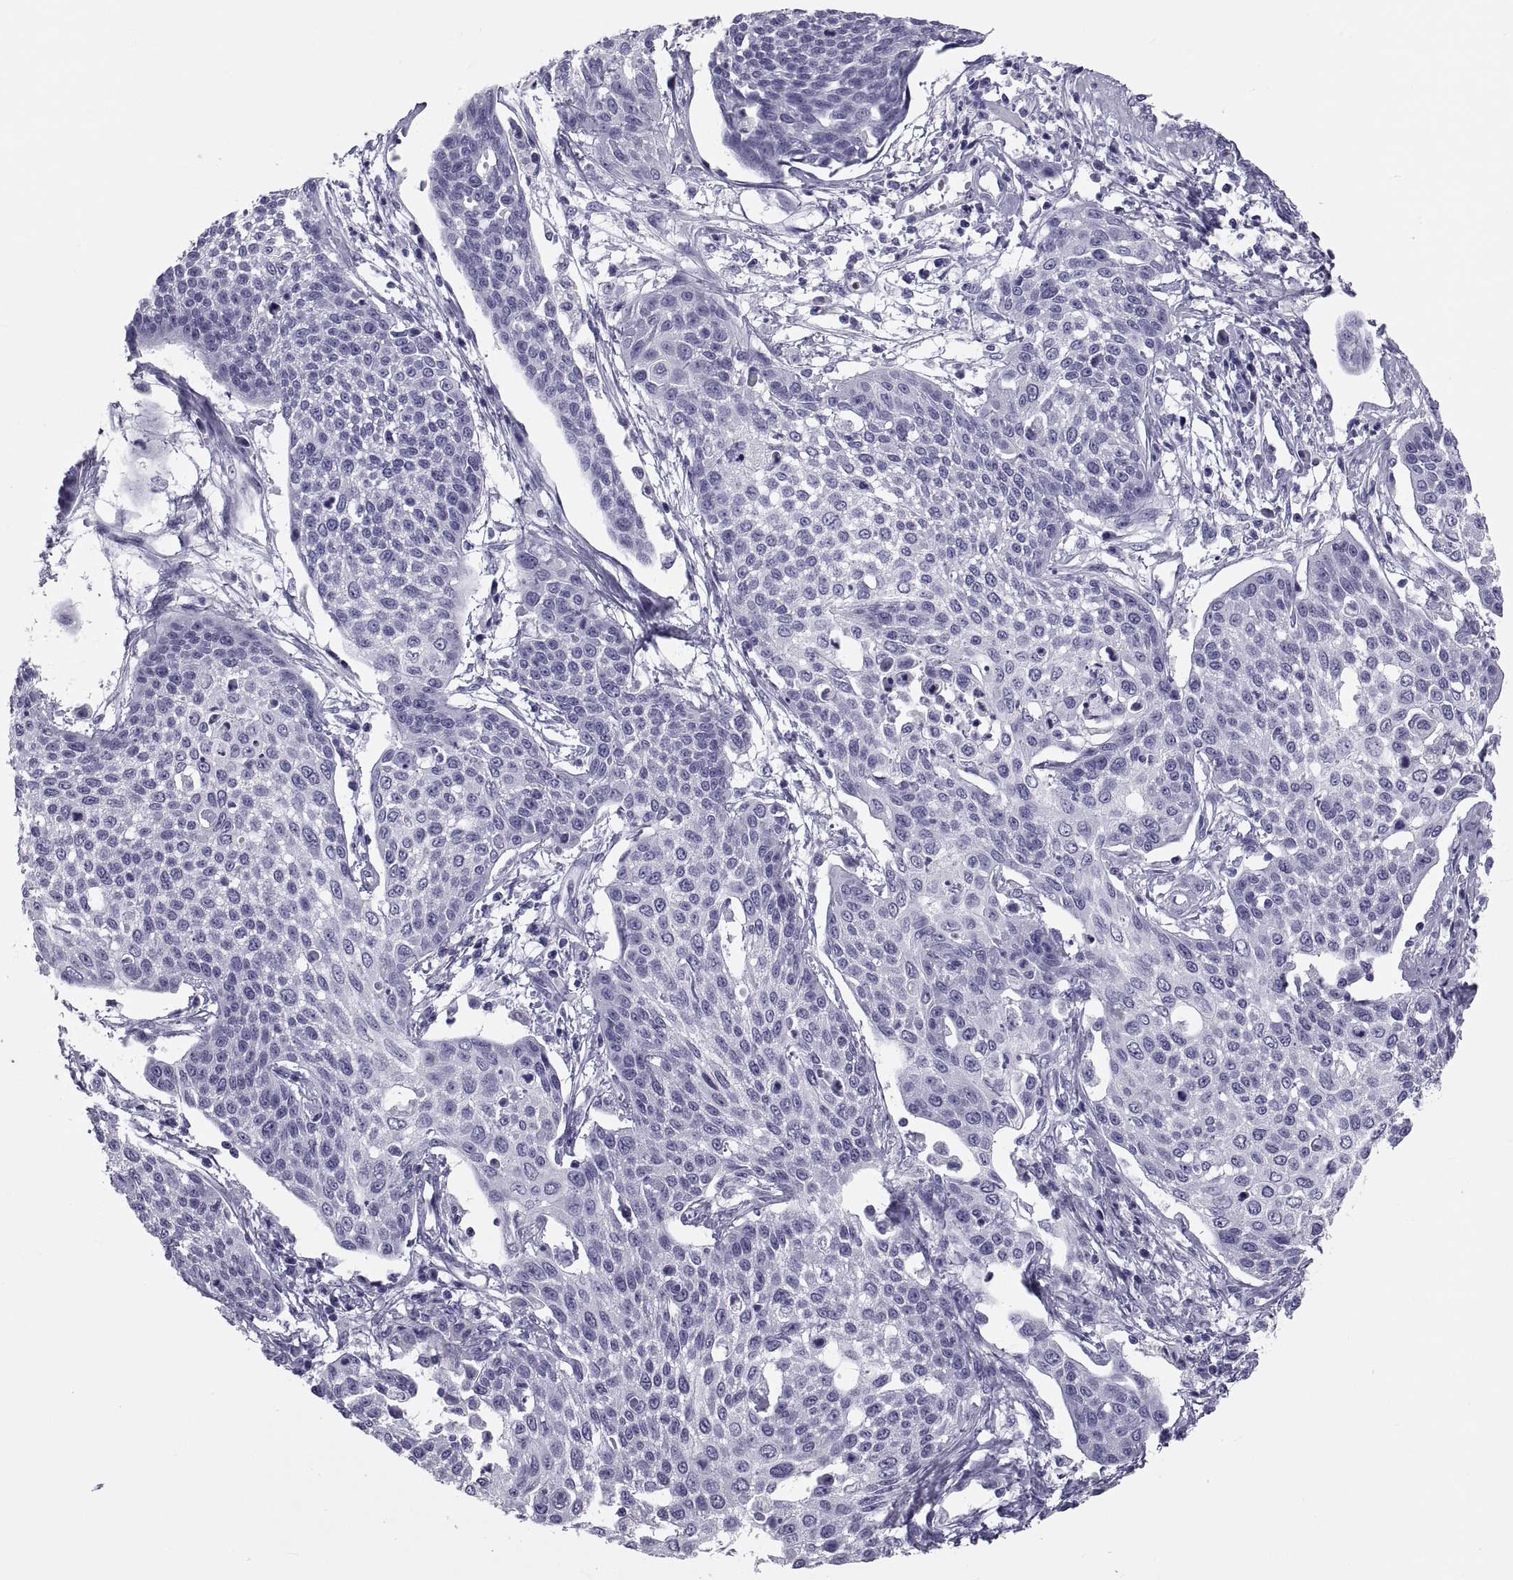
{"staining": {"intensity": "negative", "quantity": "none", "location": "none"}, "tissue": "cervical cancer", "cell_type": "Tumor cells", "image_type": "cancer", "snomed": [{"axis": "morphology", "description": "Squamous cell carcinoma, NOS"}, {"axis": "topography", "description": "Cervix"}], "caption": "Tumor cells show no significant positivity in cervical squamous cell carcinoma.", "gene": "DEFB129", "patient": {"sex": "female", "age": 34}}